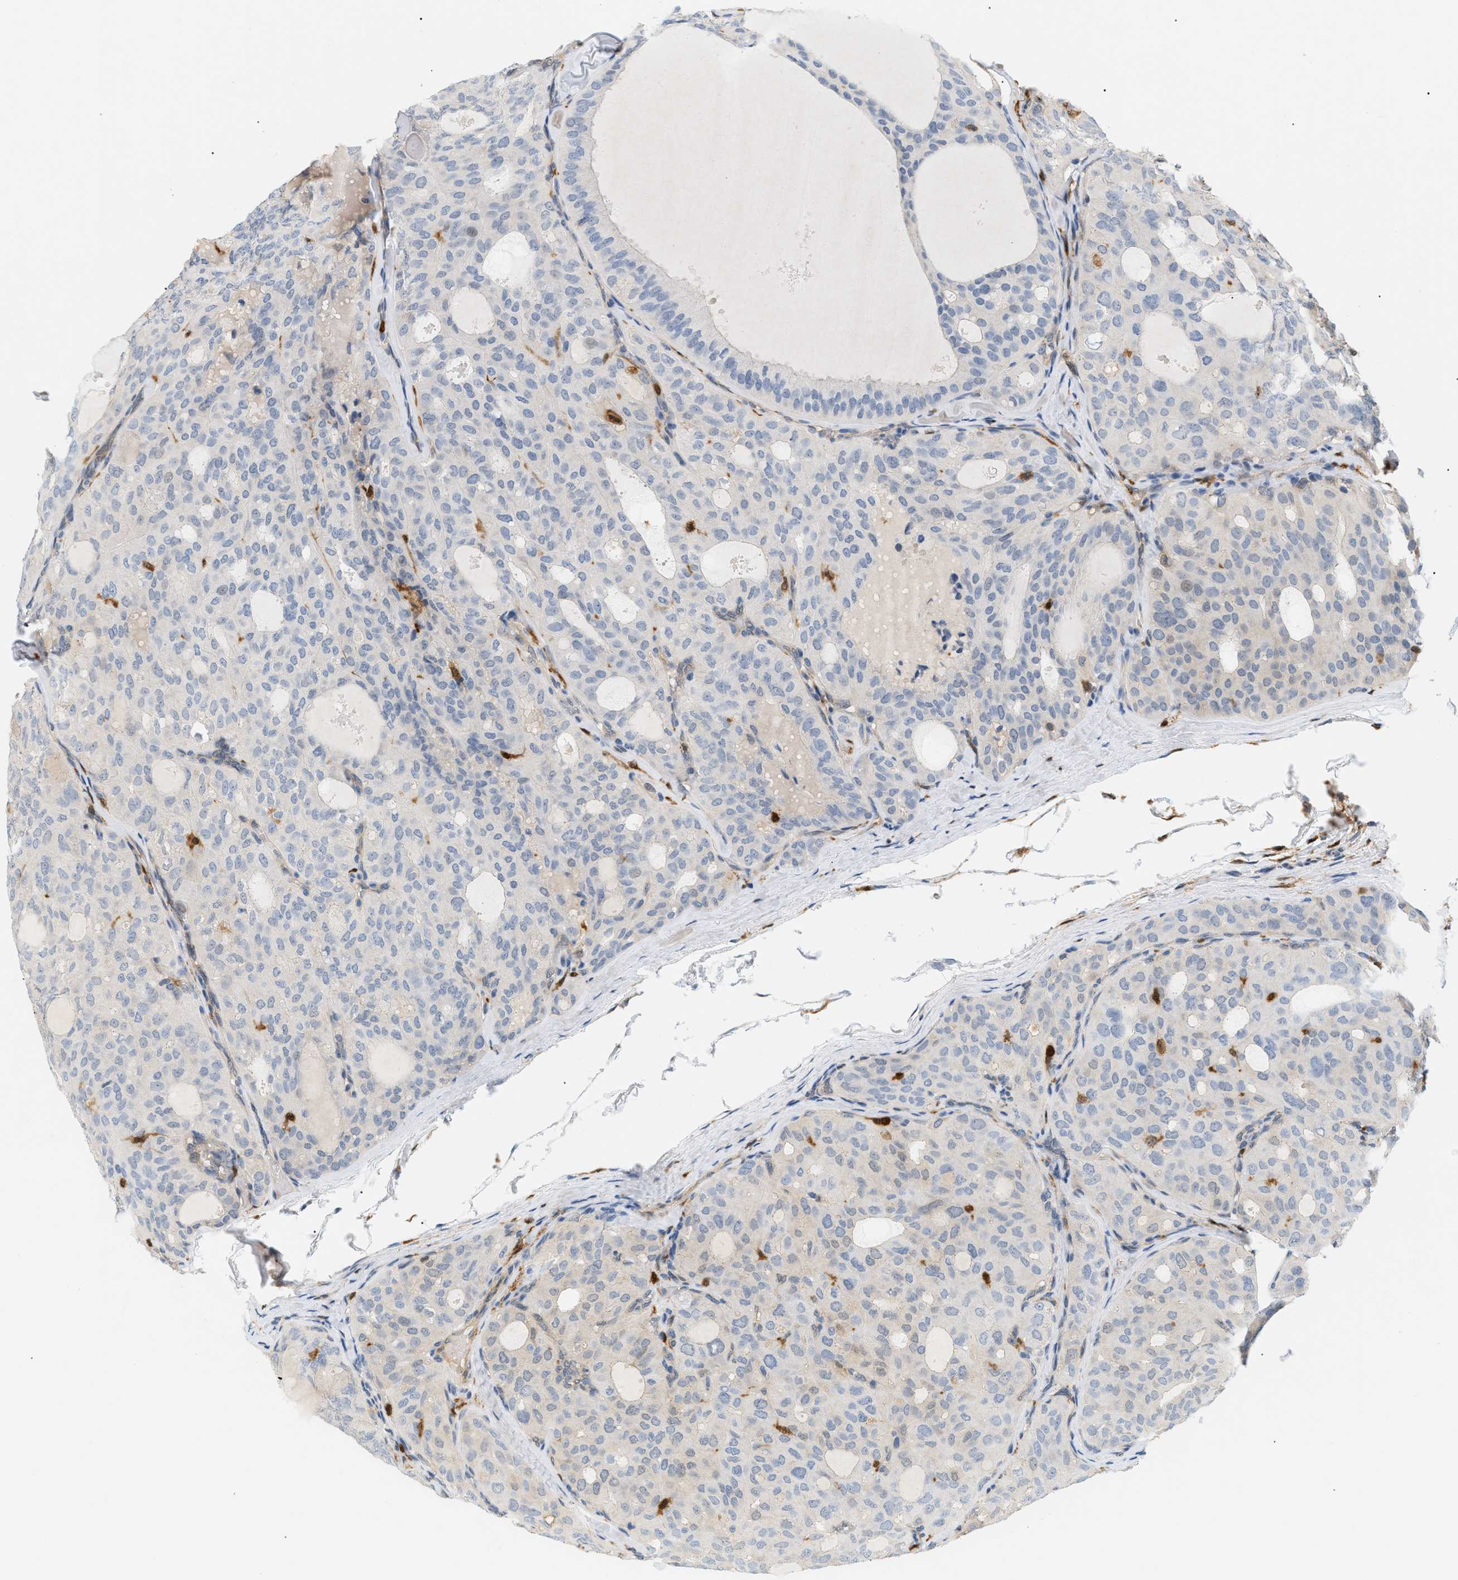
{"staining": {"intensity": "negative", "quantity": "none", "location": "none"}, "tissue": "thyroid cancer", "cell_type": "Tumor cells", "image_type": "cancer", "snomed": [{"axis": "morphology", "description": "Follicular adenoma carcinoma, NOS"}, {"axis": "topography", "description": "Thyroid gland"}], "caption": "Immunohistochemistry micrograph of follicular adenoma carcinoma (thyroid) stained for a protein (brown), which shows no staining in tumor cells. (DAB (3,3'-diaminobenzidine) IHC visualized using brightfield microscopy, high magnification).", "gene": "PYCARD", "patient": {"sex": "male", "age": 75}}